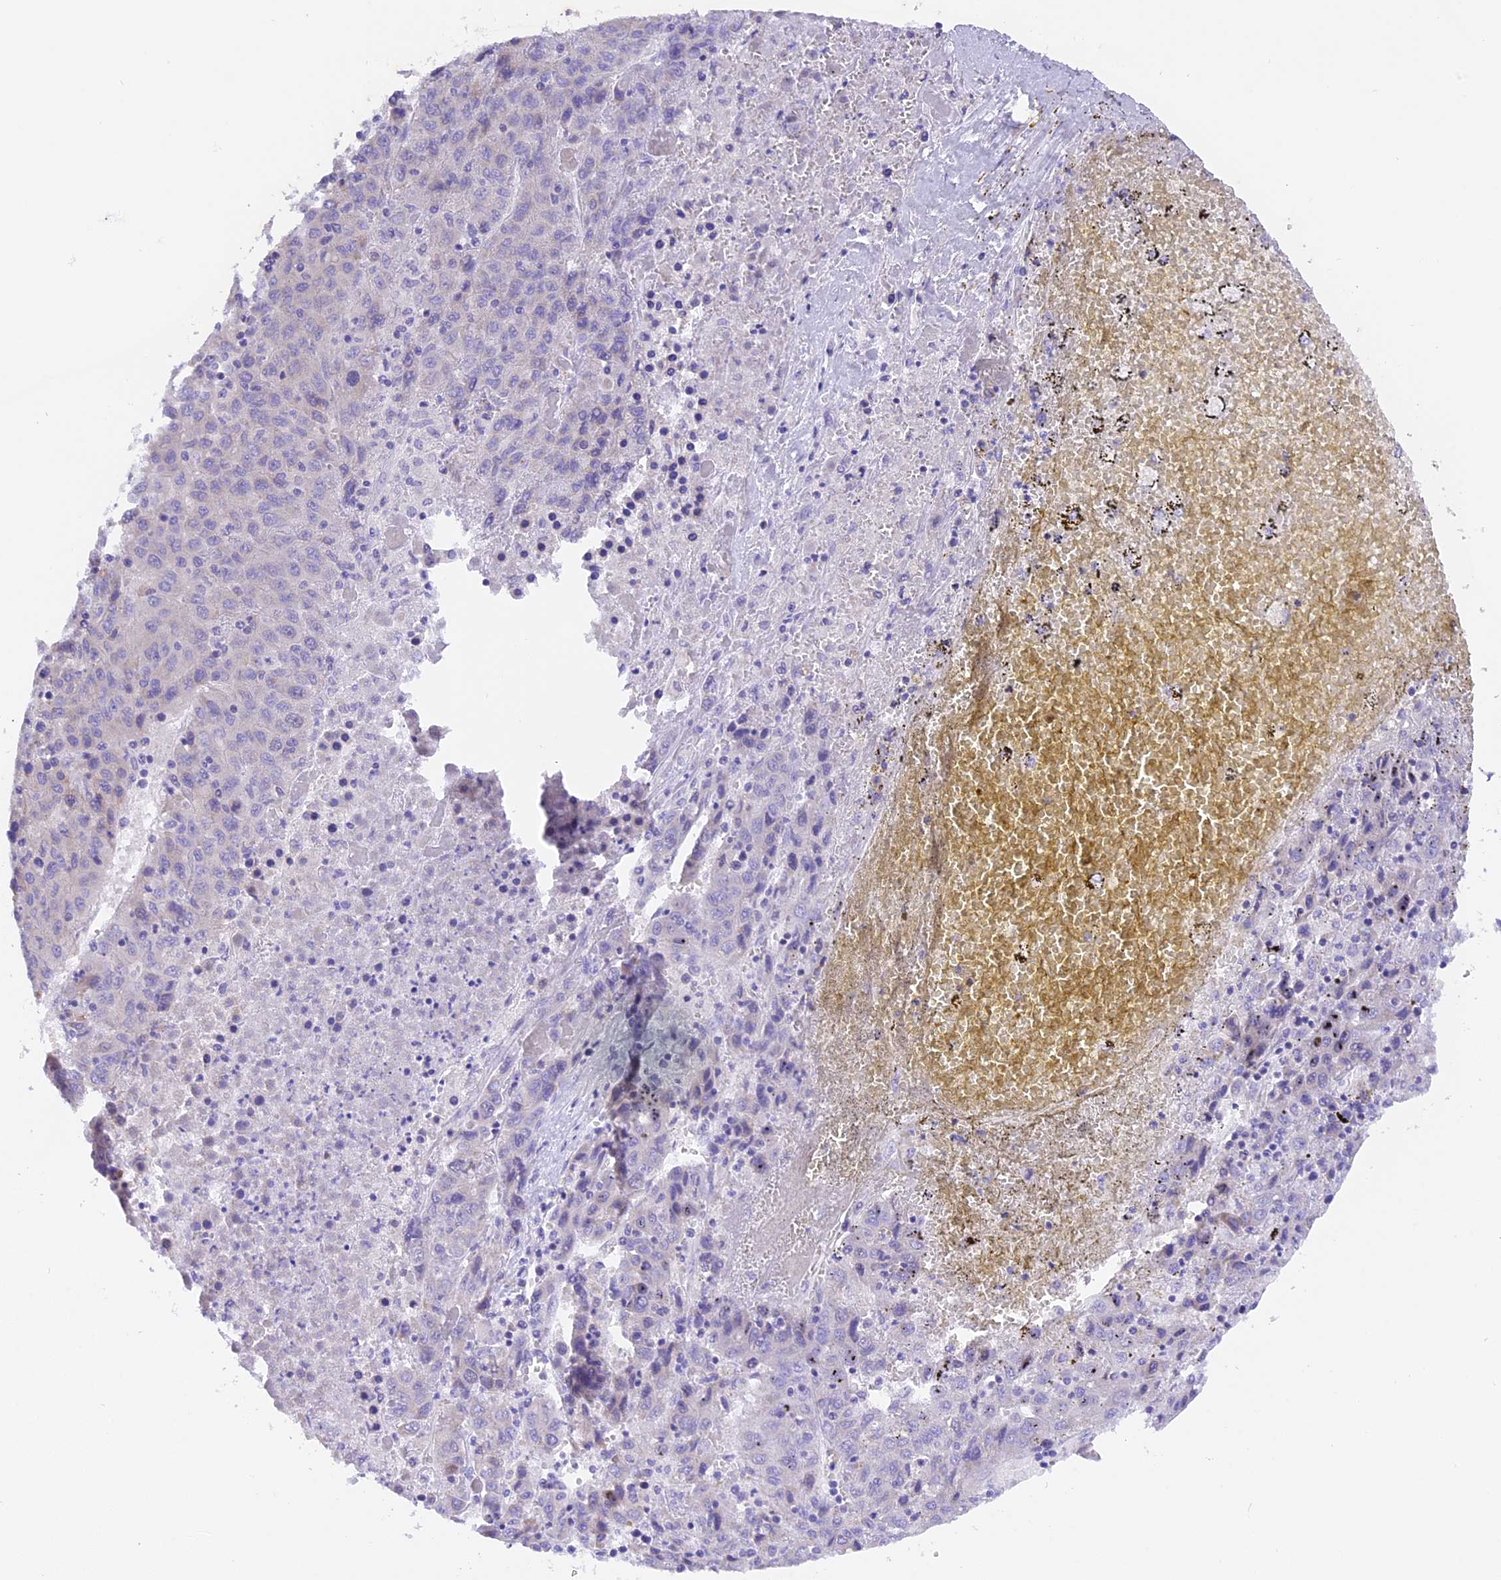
{"staining": {"intensity": "negative", "quantity": "none", "location": "none"}, "tissue": "liver cancer", "cell_type": "Tumor cells", "image_type": "cancer", "snomed": [{"axis": "morphology", "description": "Carcinoma, Hepatocellular, NOS"}, {"axis": "topography", "description": "Liver"}], "caption": "A high-resolution micrograph shows immunohistochemistry staining of liver hepatocellular carcinoma, which displays no significant staining in tumor cells.", "gene": "PKIA", "patient": {"sex": "female", "age": 53}}